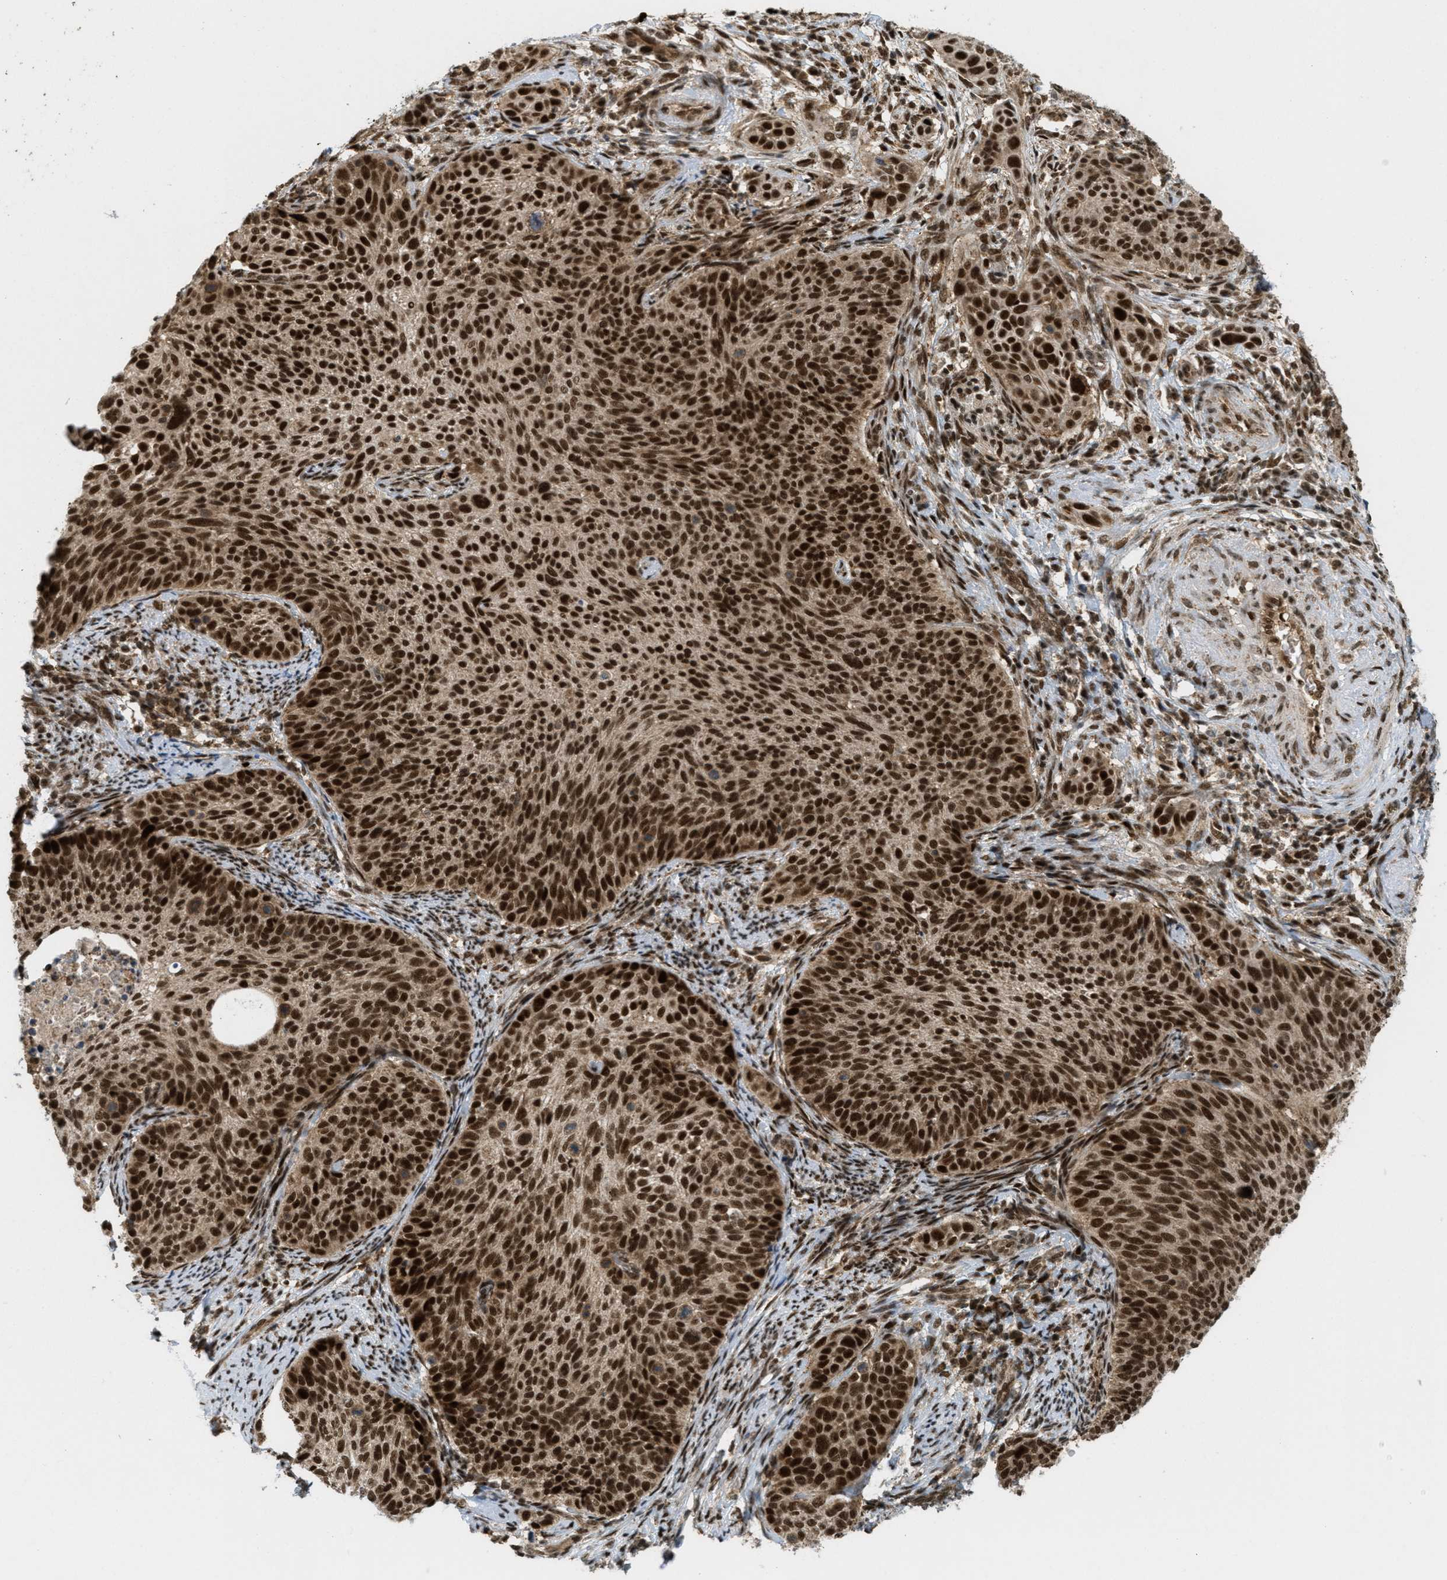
{"staining": {"intensity": "strong", "quantity": ">75%", "location": "cytoplasmic/membranous,nuclear"}, "tissue": "cervical cancer", "cell_type": "Tumor cells", "image_type": "cancer", "snomed": [{"axis": "morphology", "description": "Squamous cell carcinoma, NOS"}, {"axis": "topography", "description": "Cervix"}], "caption": "The immunohistochemical stain labels strong cytoplasmic/membranous and nuclear staining in tumor cells of cervical cancer tissue.", "gene": "TLK1", "patient": {"sex": "female", "age": 70}}